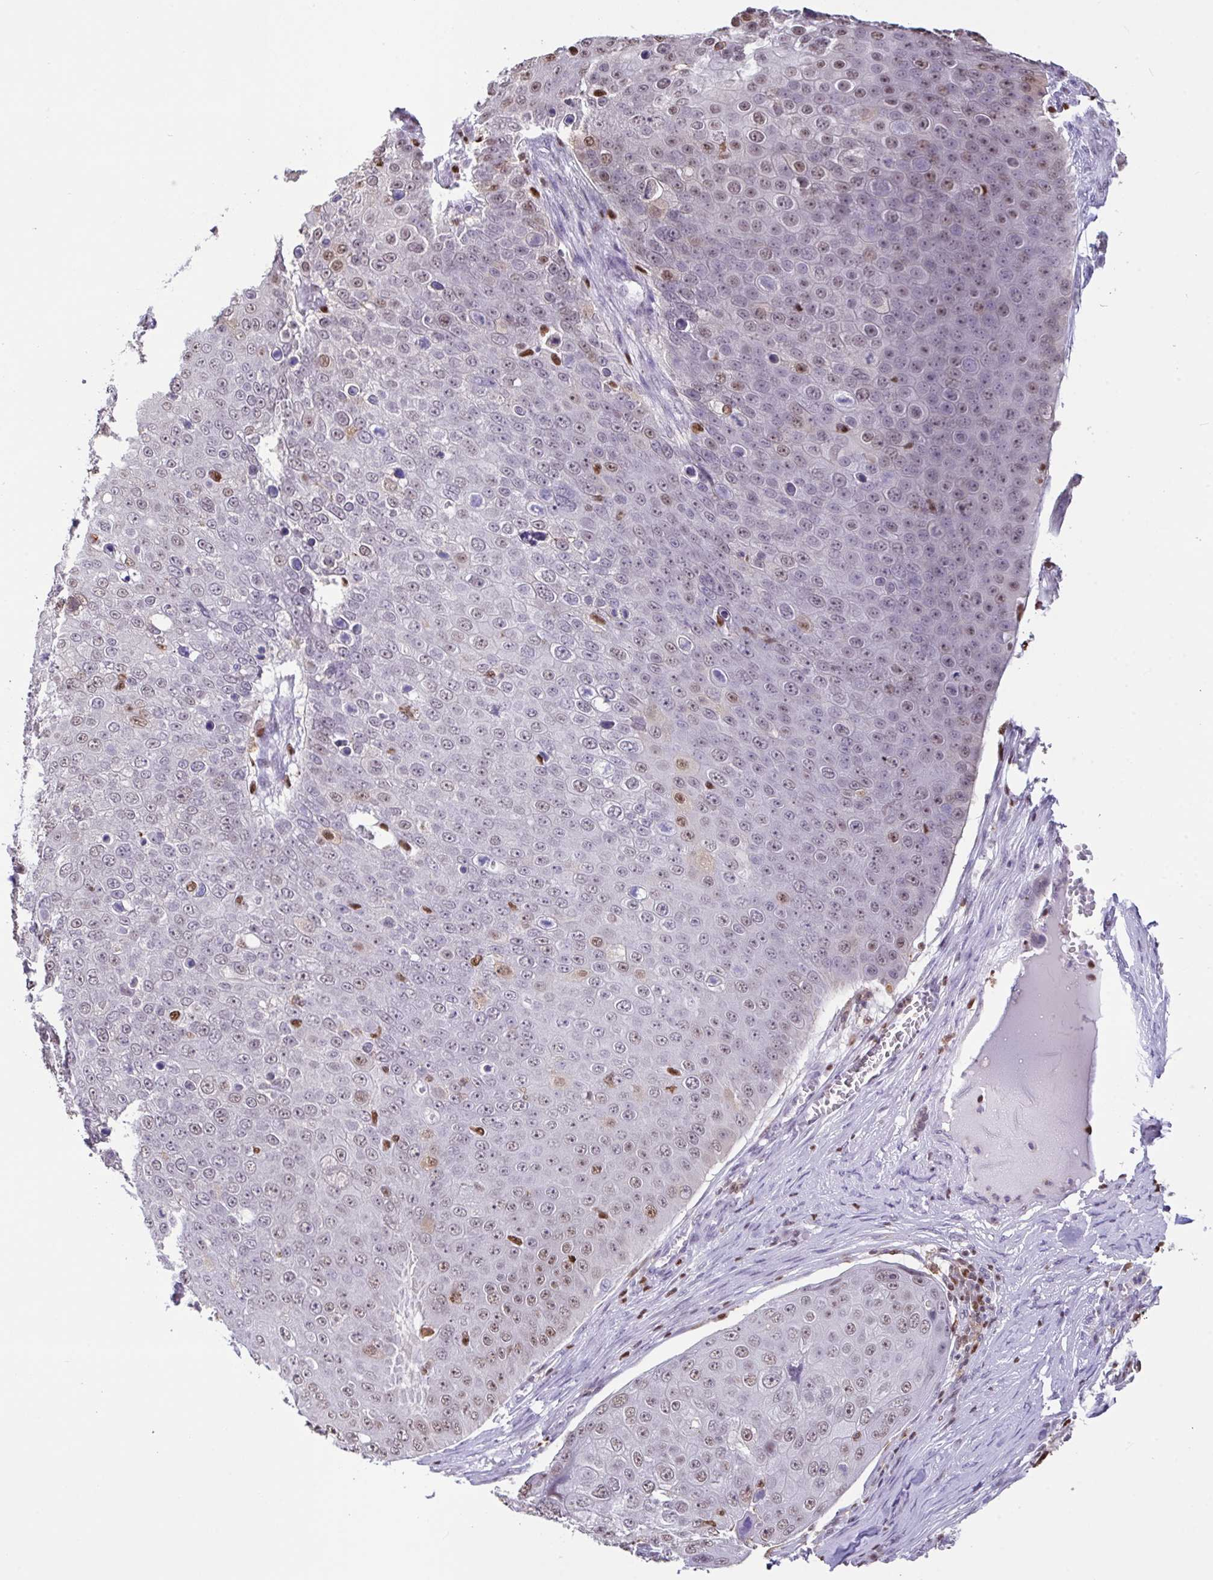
{"staining": {"intensity": "moderate", "quantity": "25%-75%", "location": "nuclear"}, "tissue": "skin cancer", "cell_type": "Tumor cells", "image_type": "cancer", "snomed": [{"axis": "morphology", "description": "Squamous cell carcinoma, NOS"}, {"axis": "topography", "description": "Skin"}], "caption": "A brown stain highlights moderate nuclear expression of a protein in human skin cancer (squamous cell carcinoma) tumor cells. The protein is stained brown, and the nuclei are stained in blue (DAB (3,3'-diaminobenzidine) IHC with brightfield microscopy, high magnification).", "gene": "BTBD10", "patient": {"sex": "male", "age": 71}}